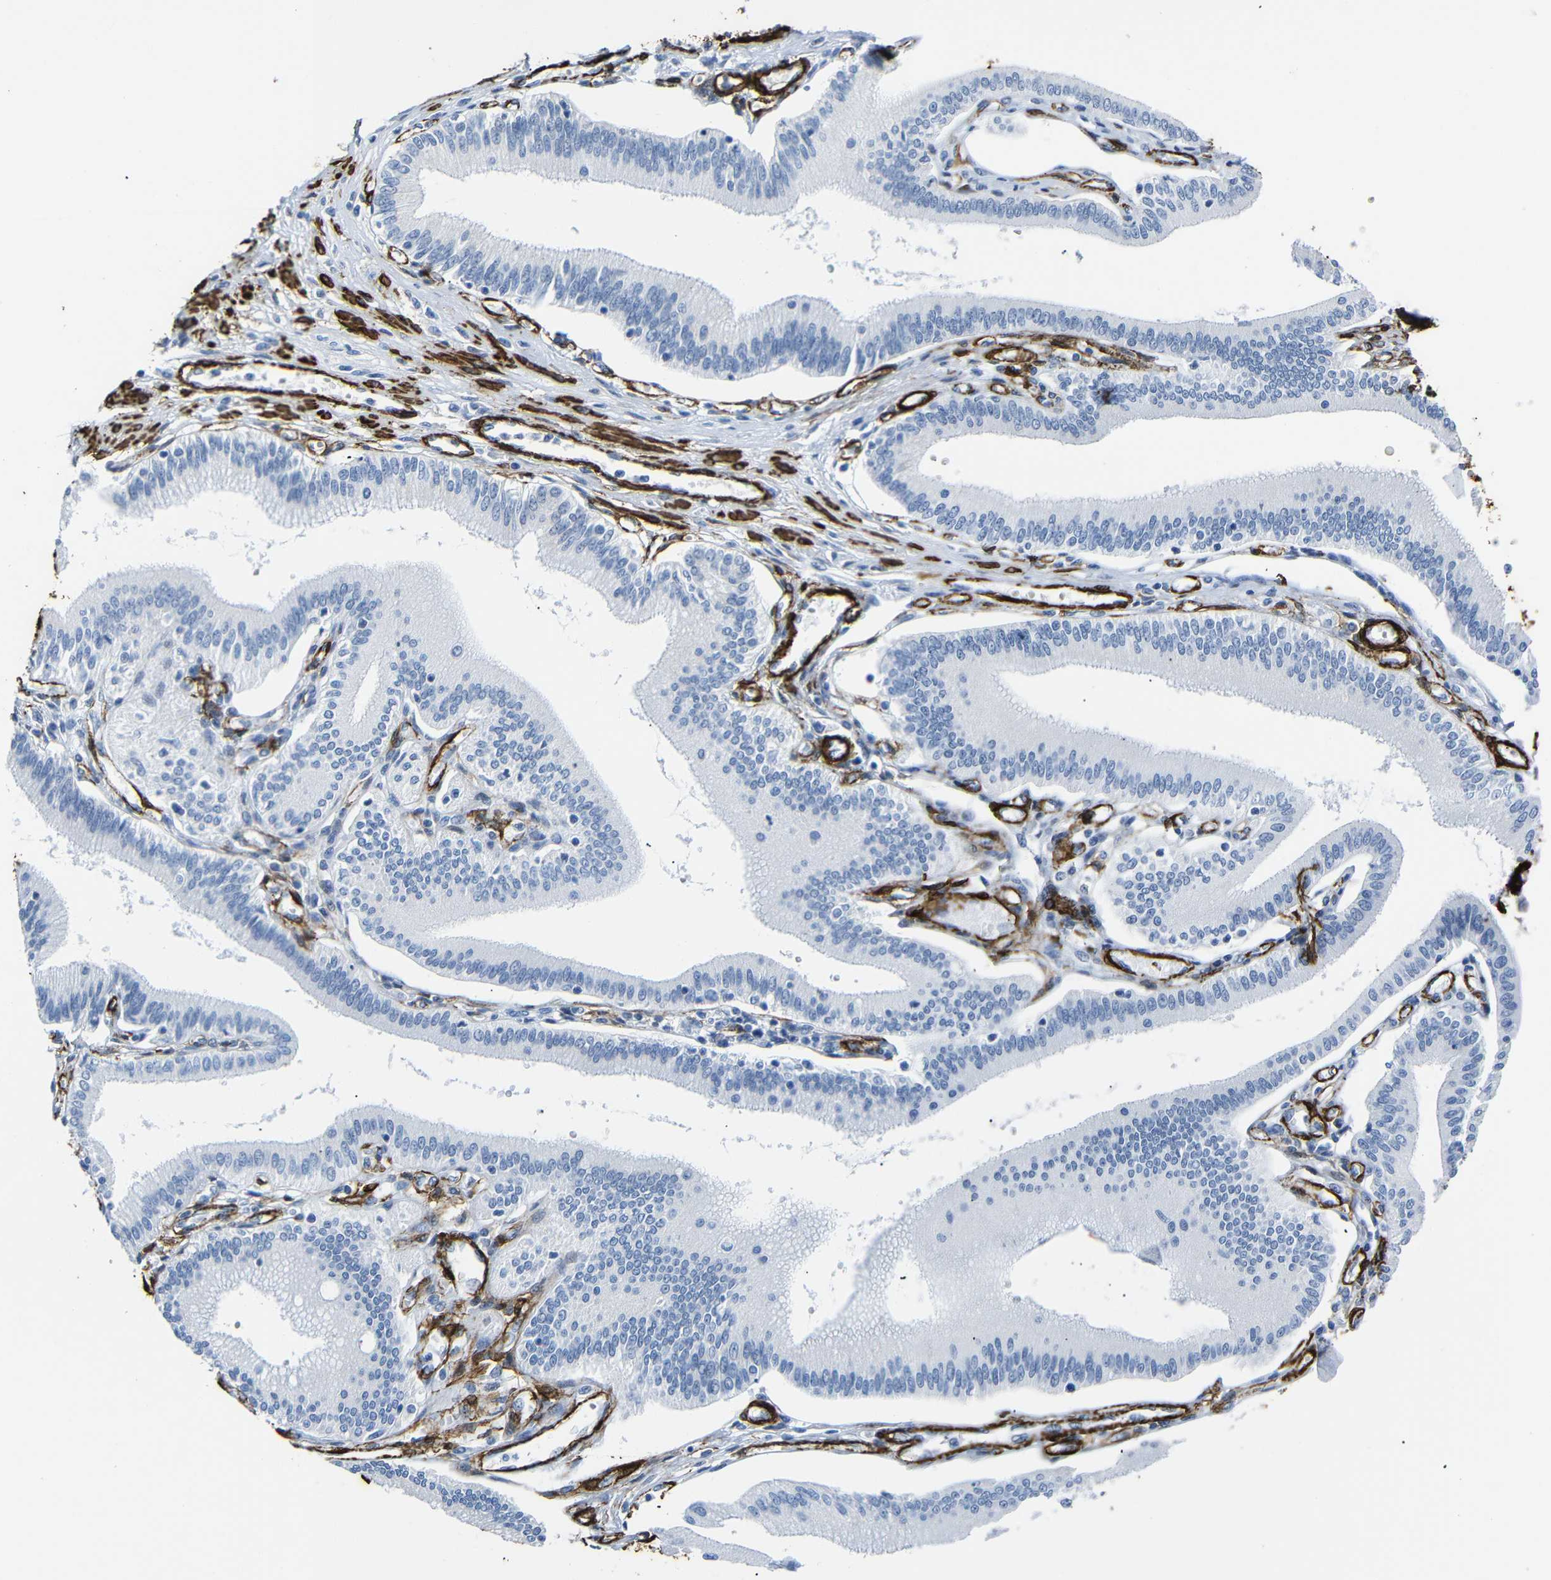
{"staining": {"intensity": "negative", "quantity": "none", "location": "none"}, "tissue": "pancreatic cancer", "cell_type": "Tumor cells", "image_type": "cancer", "snomed": [{"axis": "morphology", "description": "Adenocarcinoma, NOS"}, {"axis": "topography", "description": "Pancreas"}], "caption": "Image shows no significant protein expression in tumor cells of pancreatic adenocarcinoma.", "gene": "ACTA2", "patient": {"sex": "male", "age": 56}}